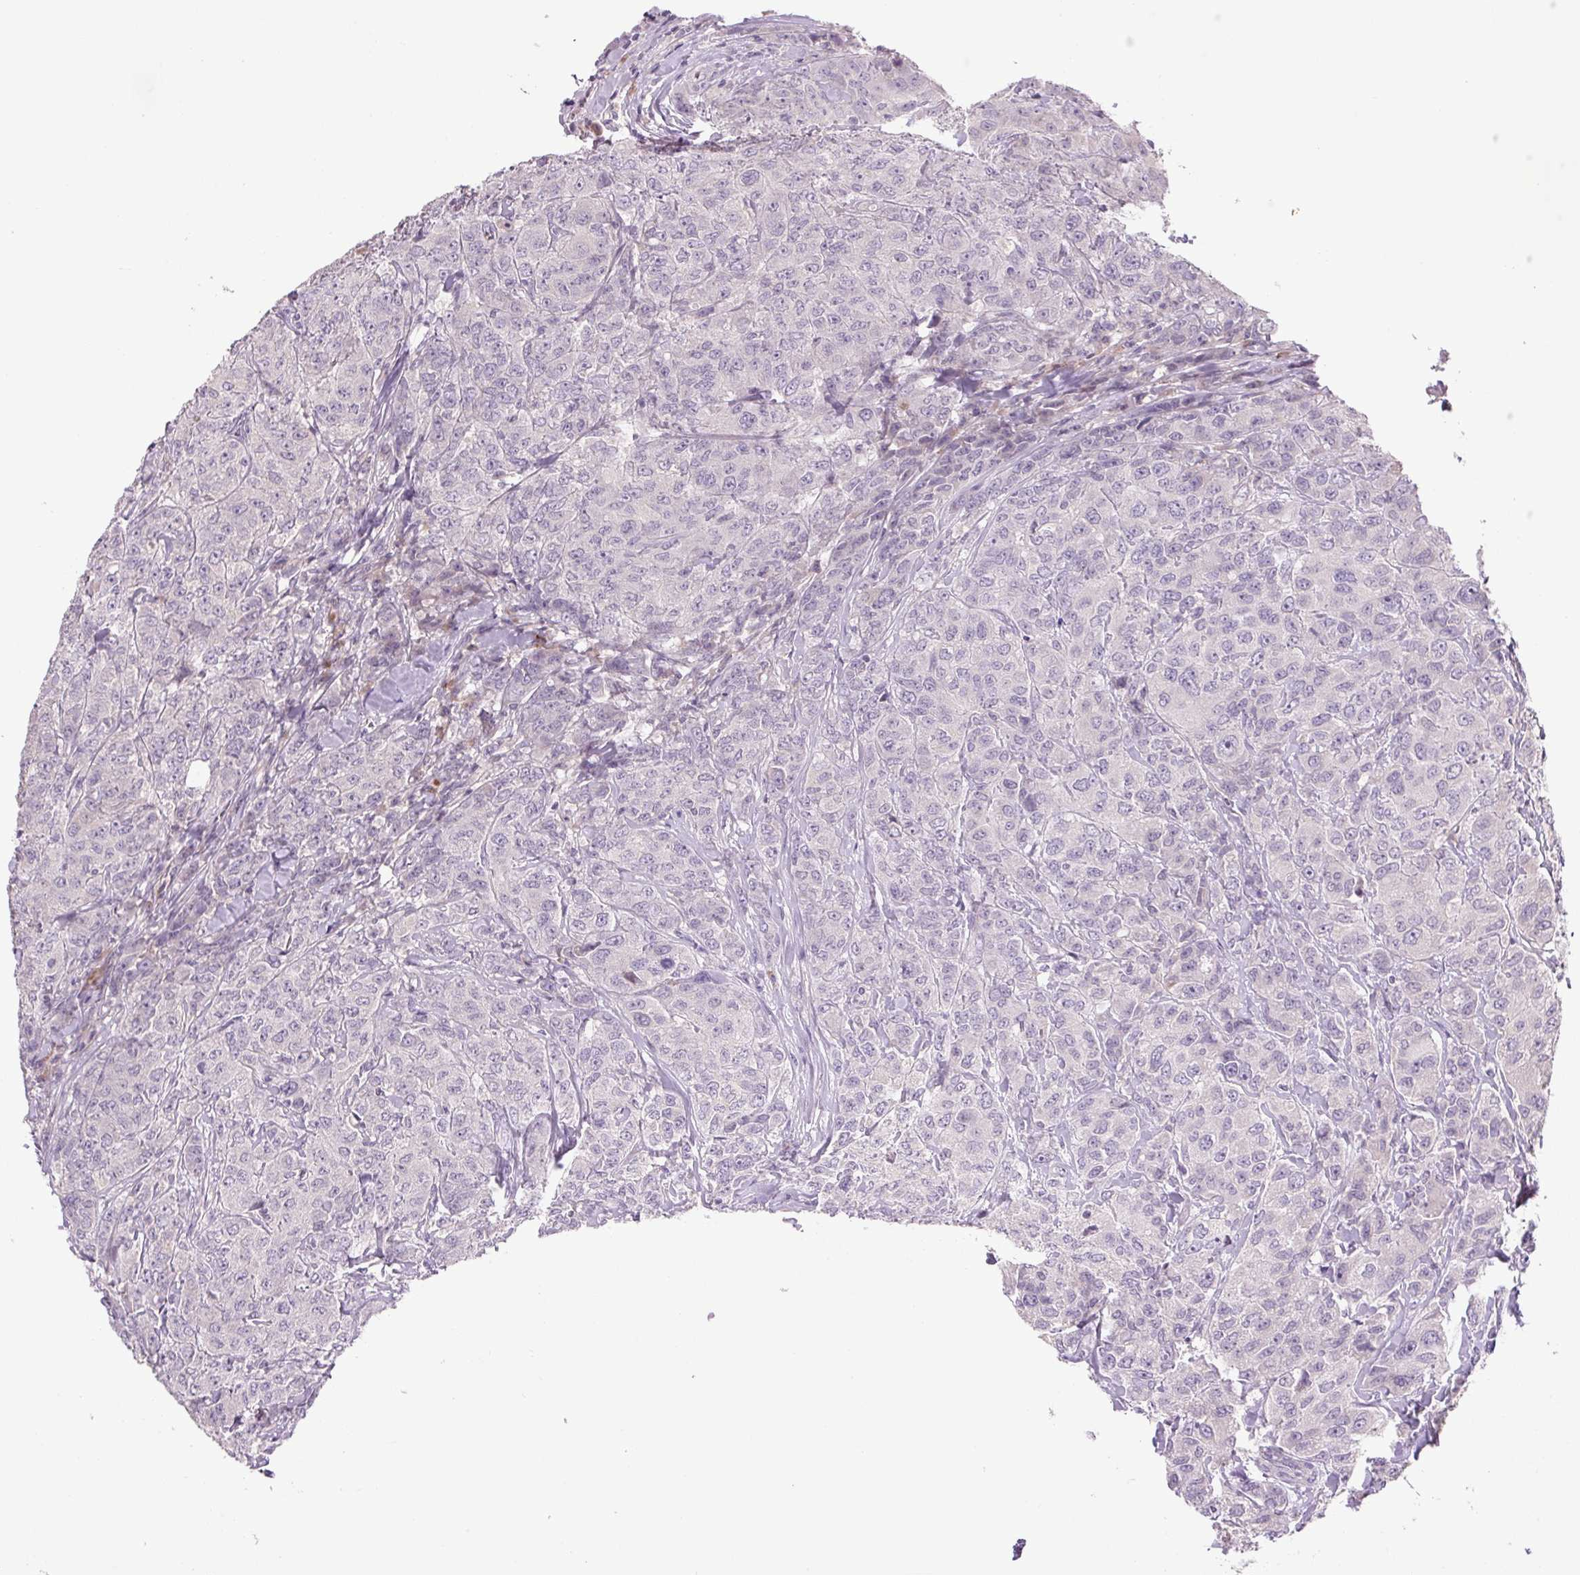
{"staining": {"intensity": "negative", "quantity": "none", "location": "none"}, "tissue": "breast cancer", "cell_type": "Tumor cells", "image_type": "cancer", "snomed": [{"axis": "morphology", "description": "Duct carcinoma"}, {"axis": "topography", "description": "Breast"}], "caption": "High power microscopy image of an immunohistochemistry (IHC) micrograph of infiltrating ductal carcinoma (breast), revealing no significant staining in tumor cells. The staining is performed using DAB brown chromogen with nuclei counter-stained in using hematoxylin.", "gene": "TMEM100", "patient": {"sex": "female", "age": 43}}